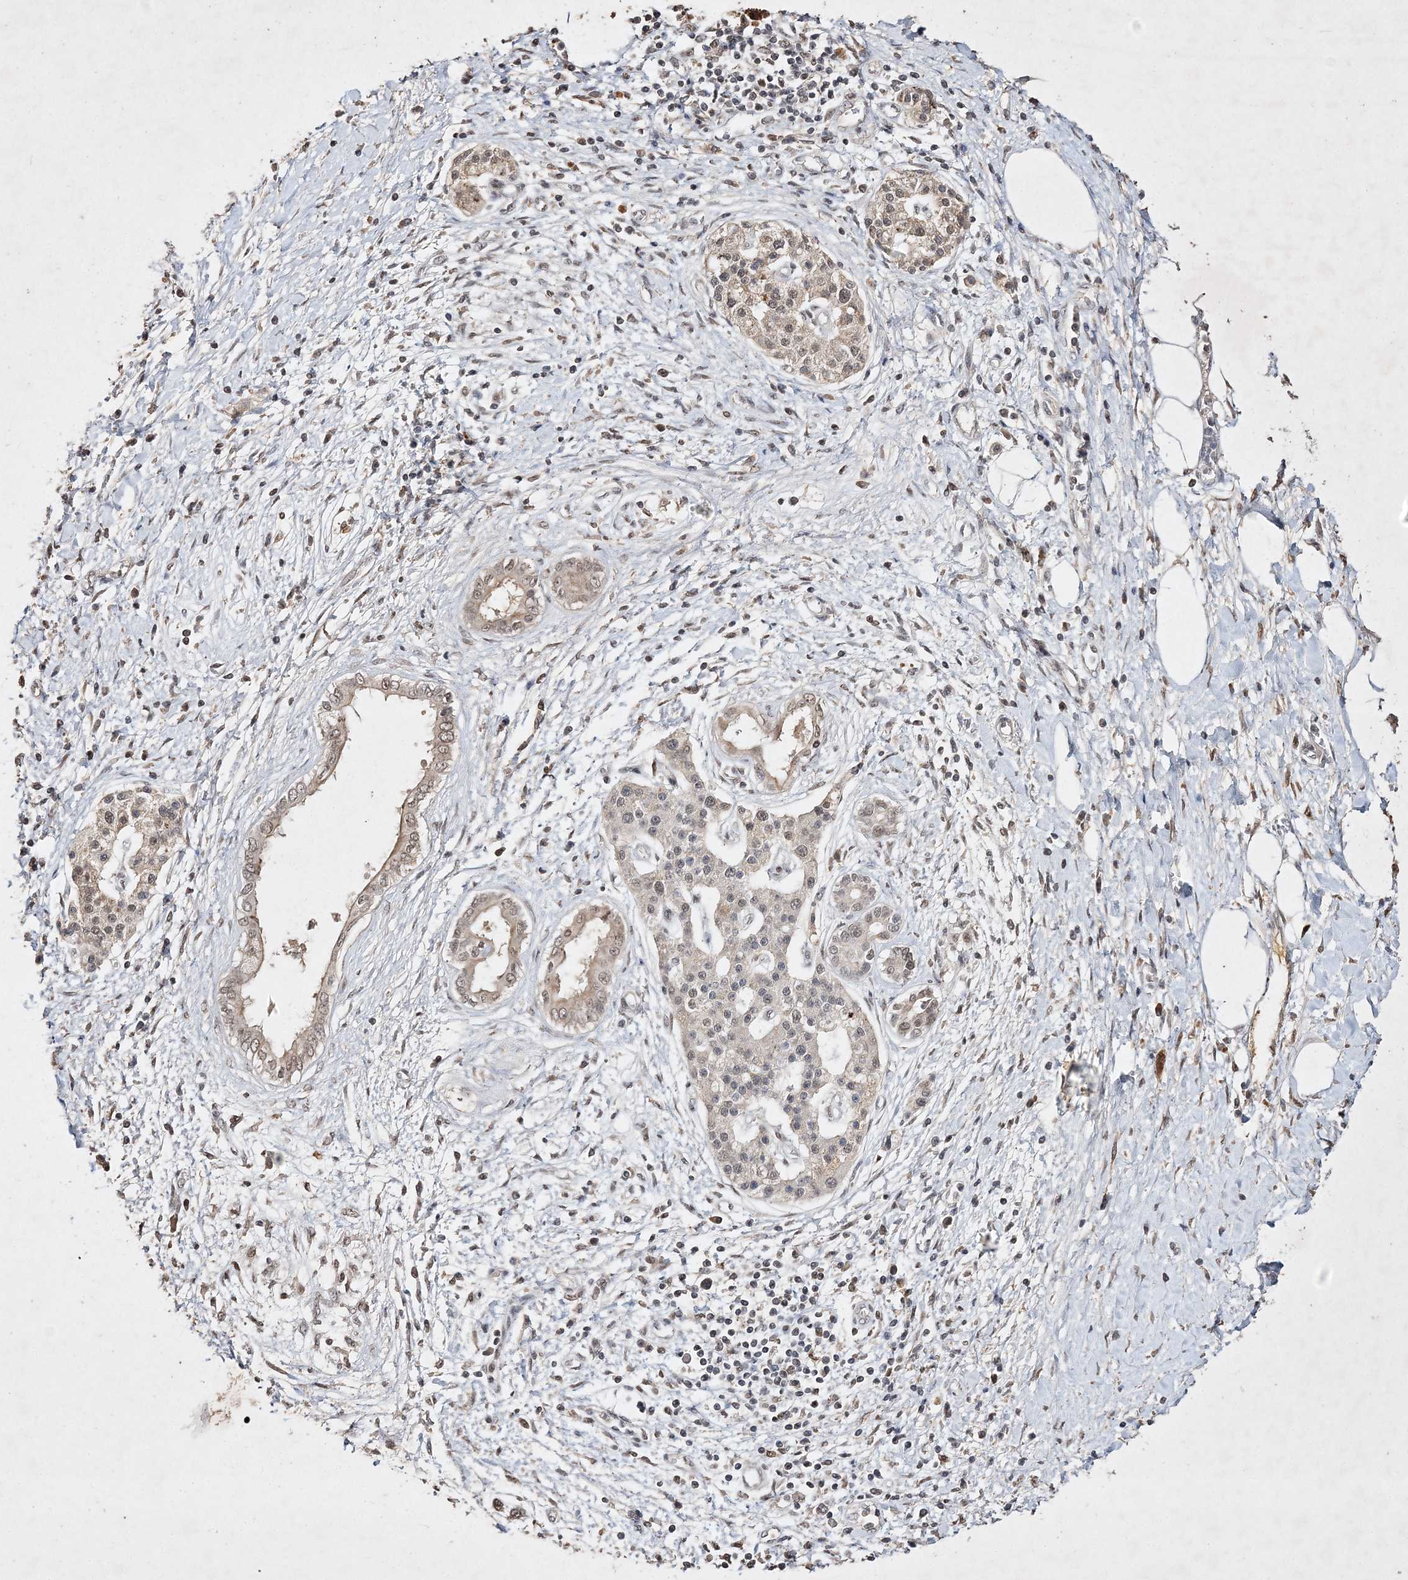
{"staining": {"intensity": "weak", "quantity": "25%-75%", "location": "nuclear"}, "tissue": "pancreatic cancer", "cell_type": "Tumor cells", "image_type": "cancer", "snomed": [{"axis": "morphology", "description": "Adenocarcinoma, NOS"}, {"axis": "topography", "description": "Pancreas"}], "caption": "This is a micrograph of immunohistochemistry (IHC) staining of adenocarcinoma (pancreatic), which shows weak staining in the nuclear of tumor cells.", "gene": "C3orf38", "patient": {"sex": "male", "age": 58}}